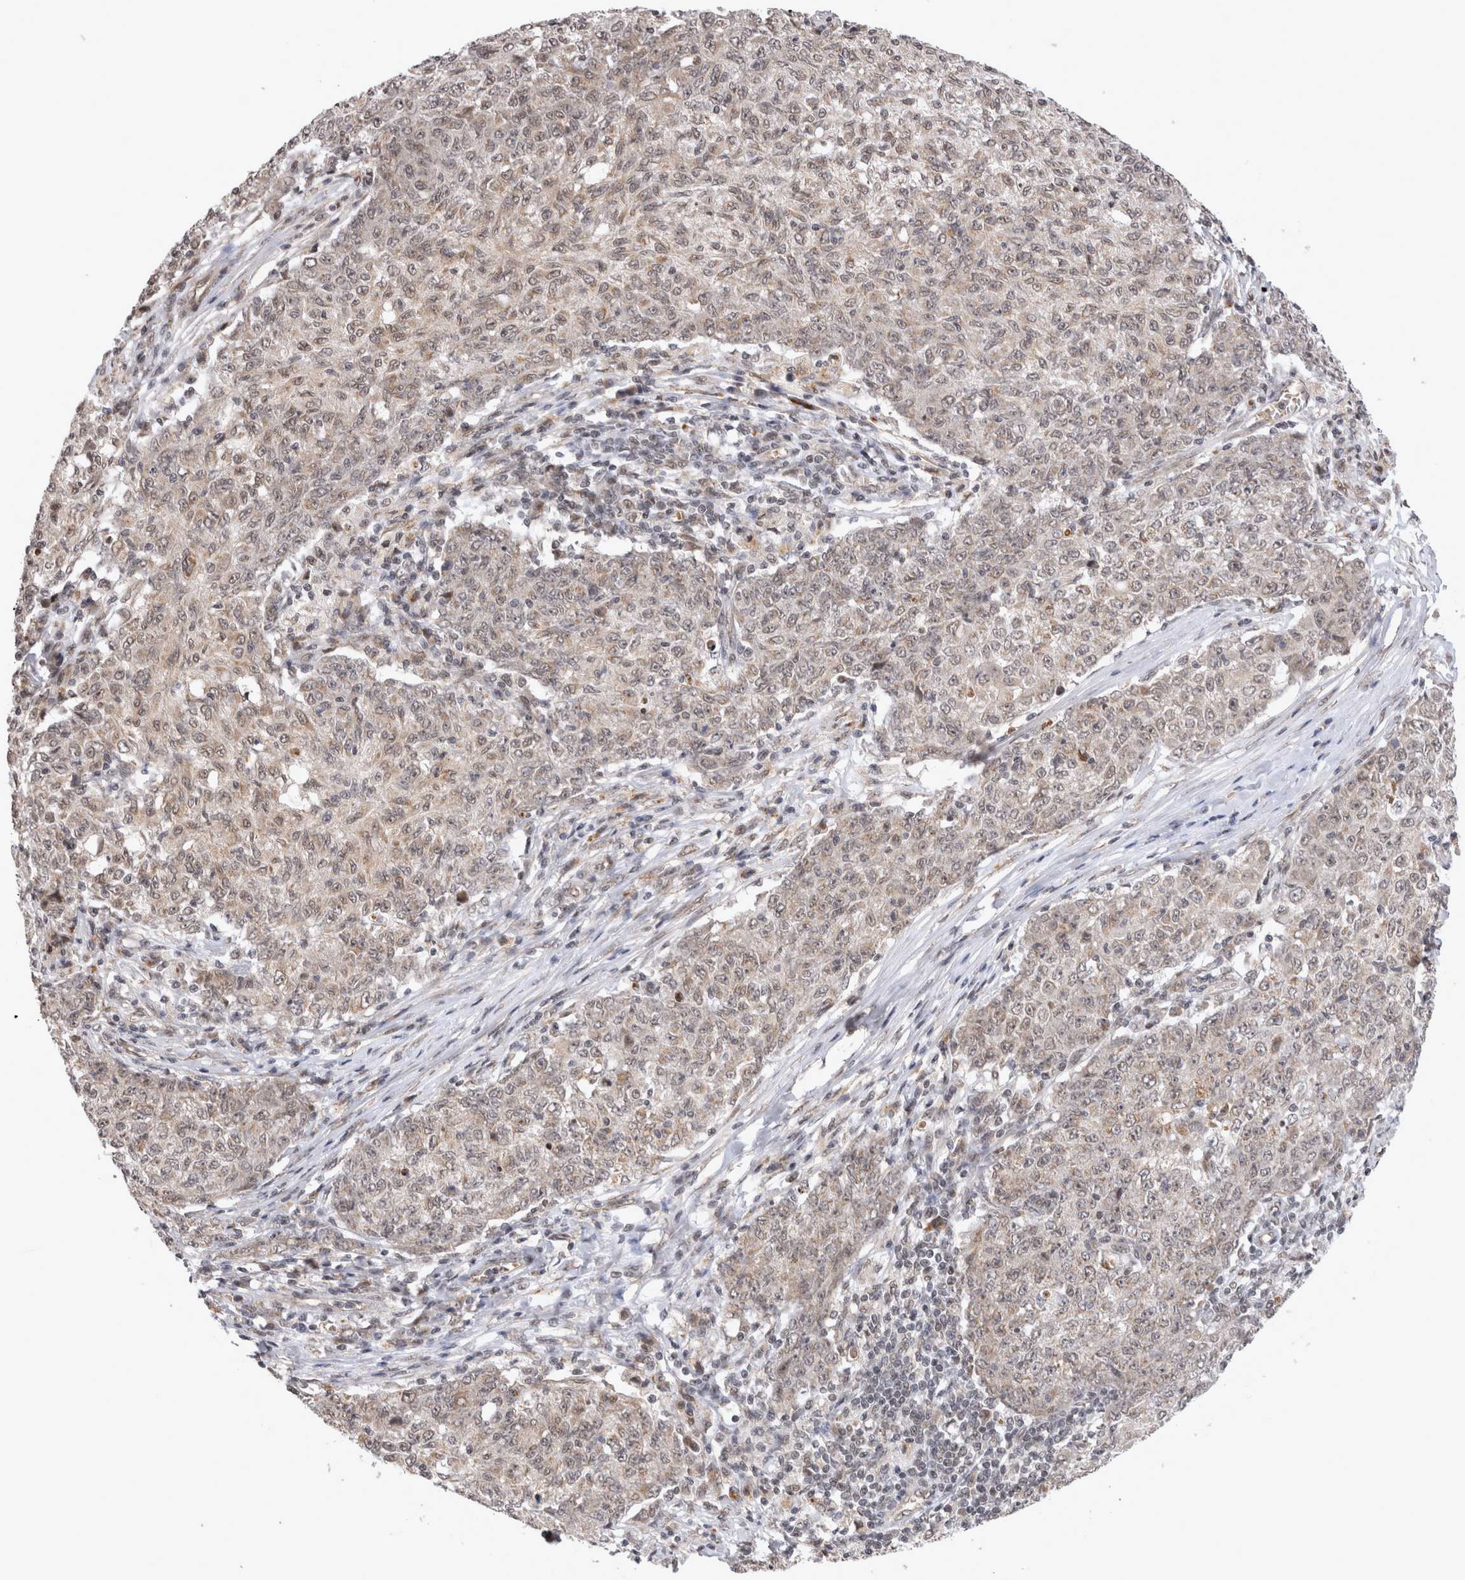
{"staining": {"intensity": "weak", "quantity": ">75%", "location": "cytoplasmic/membranous,nuclear"}, "tissue": "ovarian cancer", "cell_type": "Tumor cells", "image_type": "cancer", "snomed": [{"axis": "morphology", "description": "Carcinoma, endometroid"}, {"axis": "topography", "description": "Ovary"}], "caption": "IHC staining of ovarian cancer, which reveals low levels of weak cytoplasmic/membranous and nuclear staining in approximately >75% of tumor cells indicating weak cytoplasmic/membranous and nuclear protein expression. The staining was performed using DAB (brown) for protein detection and nuclei were counterstained in hematoxylin (blue).", "gene": "TMEM65", "patient": {"sex": "female", "age": 42}}